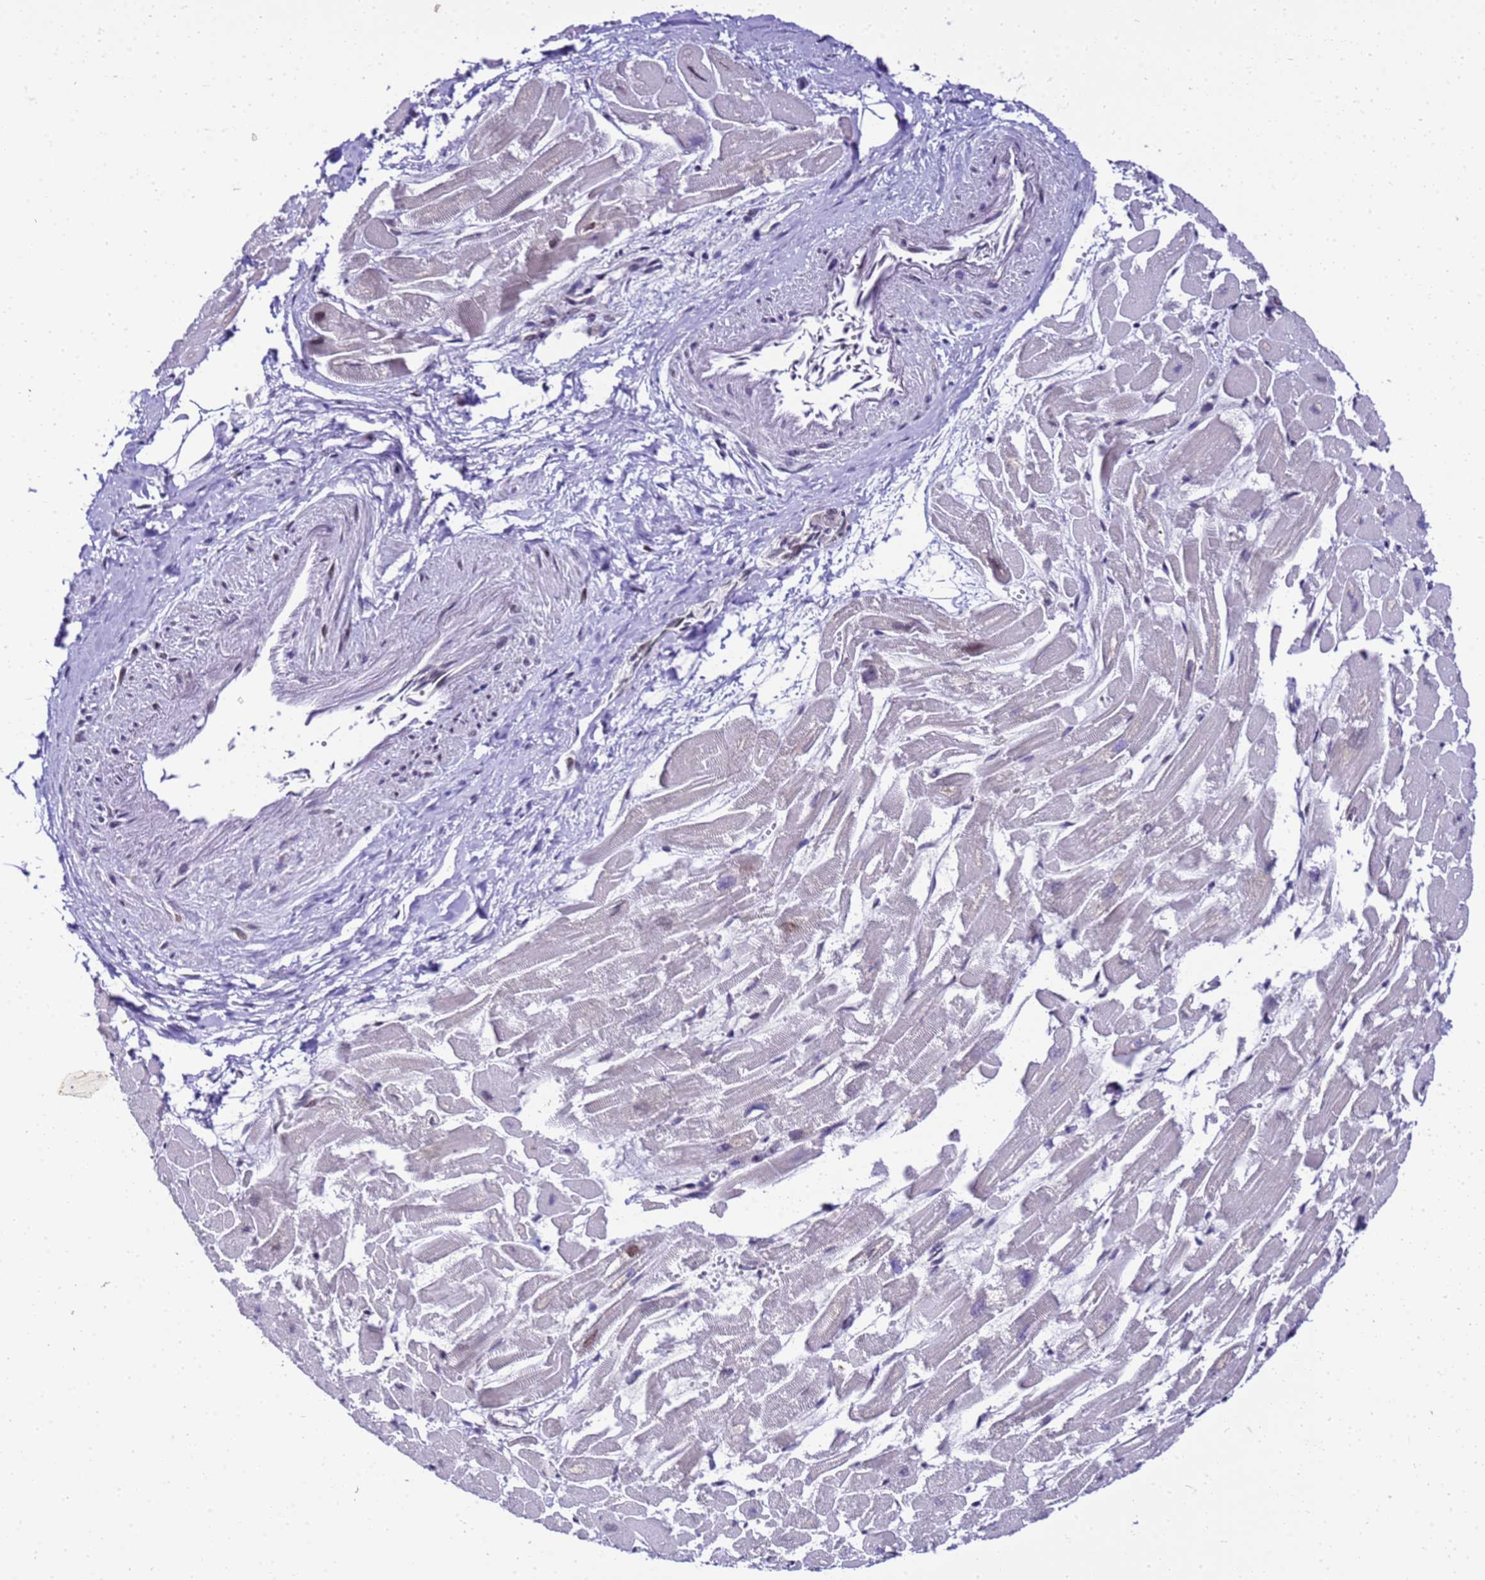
{"staining": {"intensity": "strong", "quantity": "<25%", "location": "nuclear"}, "tissue": "heart muscle", "cell_type": "Cardiomyocytes", "image_type": "normal", "snomed": [{"axis": "morphology", "description": "Normal tissue, NOS"}, {"axis": "topography", "description": "Heart"}], "caption": "This photomicrograph reveals benign heart muscle stained with IHC to label a protein in brown. The nuclear of cardiomyocytes show strong positivity for the protein. Nuclei are counter-stained blue.", "gene": "SMN1", "patient": {"sex": "male", "age": 54}}